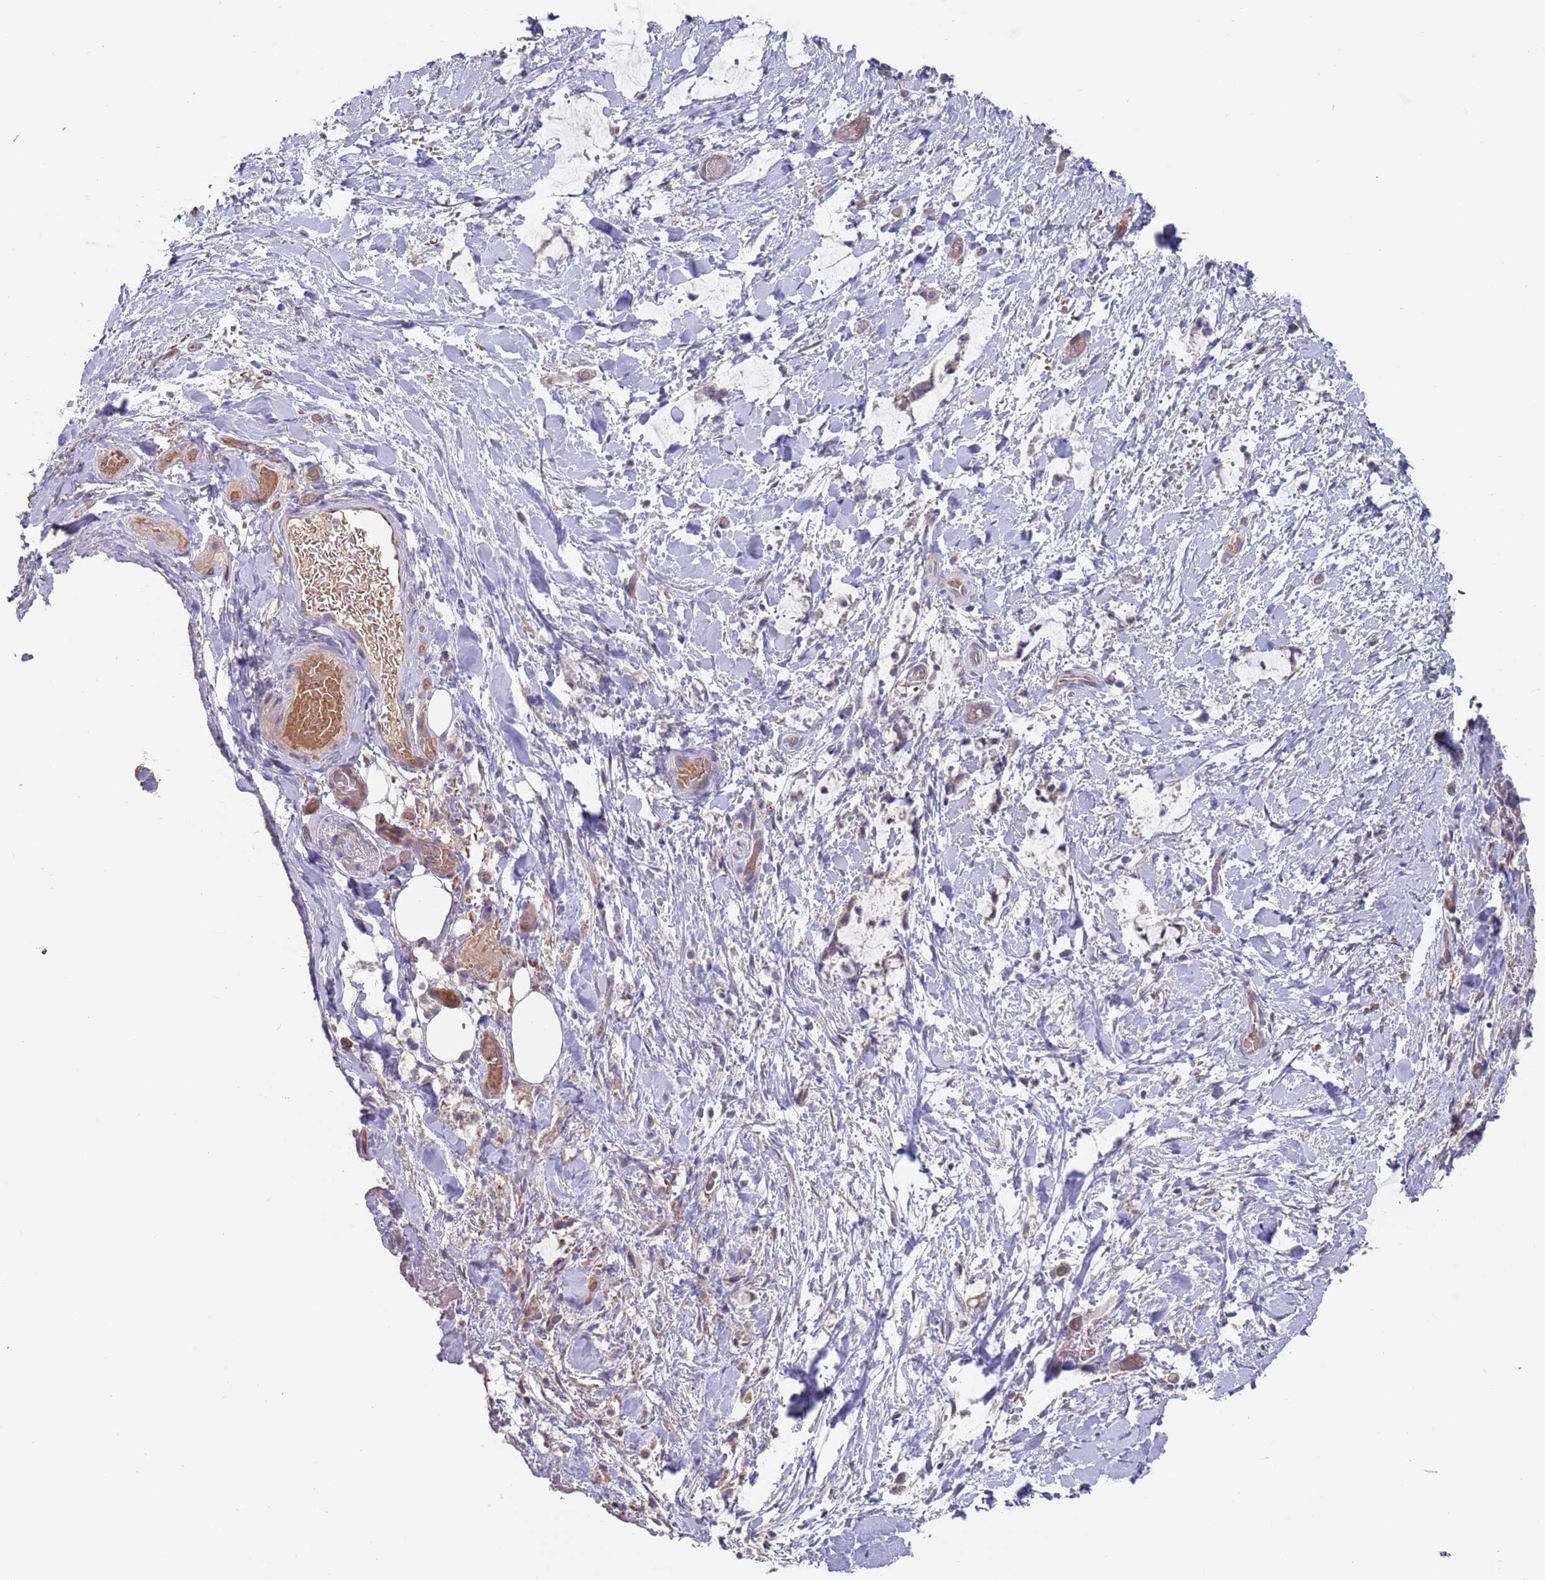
{"staining": {"intensity": "negative", "quantity": "none", "location": "none"}, "tissue": "smooth muscle", "cell_type": "Smooth muscle cells", "image_type": "normal", "snomed": [{"axis": "morphology", "description": "Normal tissue, NOS"}, {"axis": "morphology", "description": "Adenocarcinoma, NOS"}, {"axis": "topography", "description": "Colon"}, {"axis": "topography", "description": "Peripheral nerve tissue"}], "caption": "This micrograph is of normal smooth muscle stained with IHC to label a protein in brown with the nuclei are counter-stained blue. There is no expression in smooth muscle cells.", "gene": "MALRD1", "patient": {"sex": "male", "age": 14}}